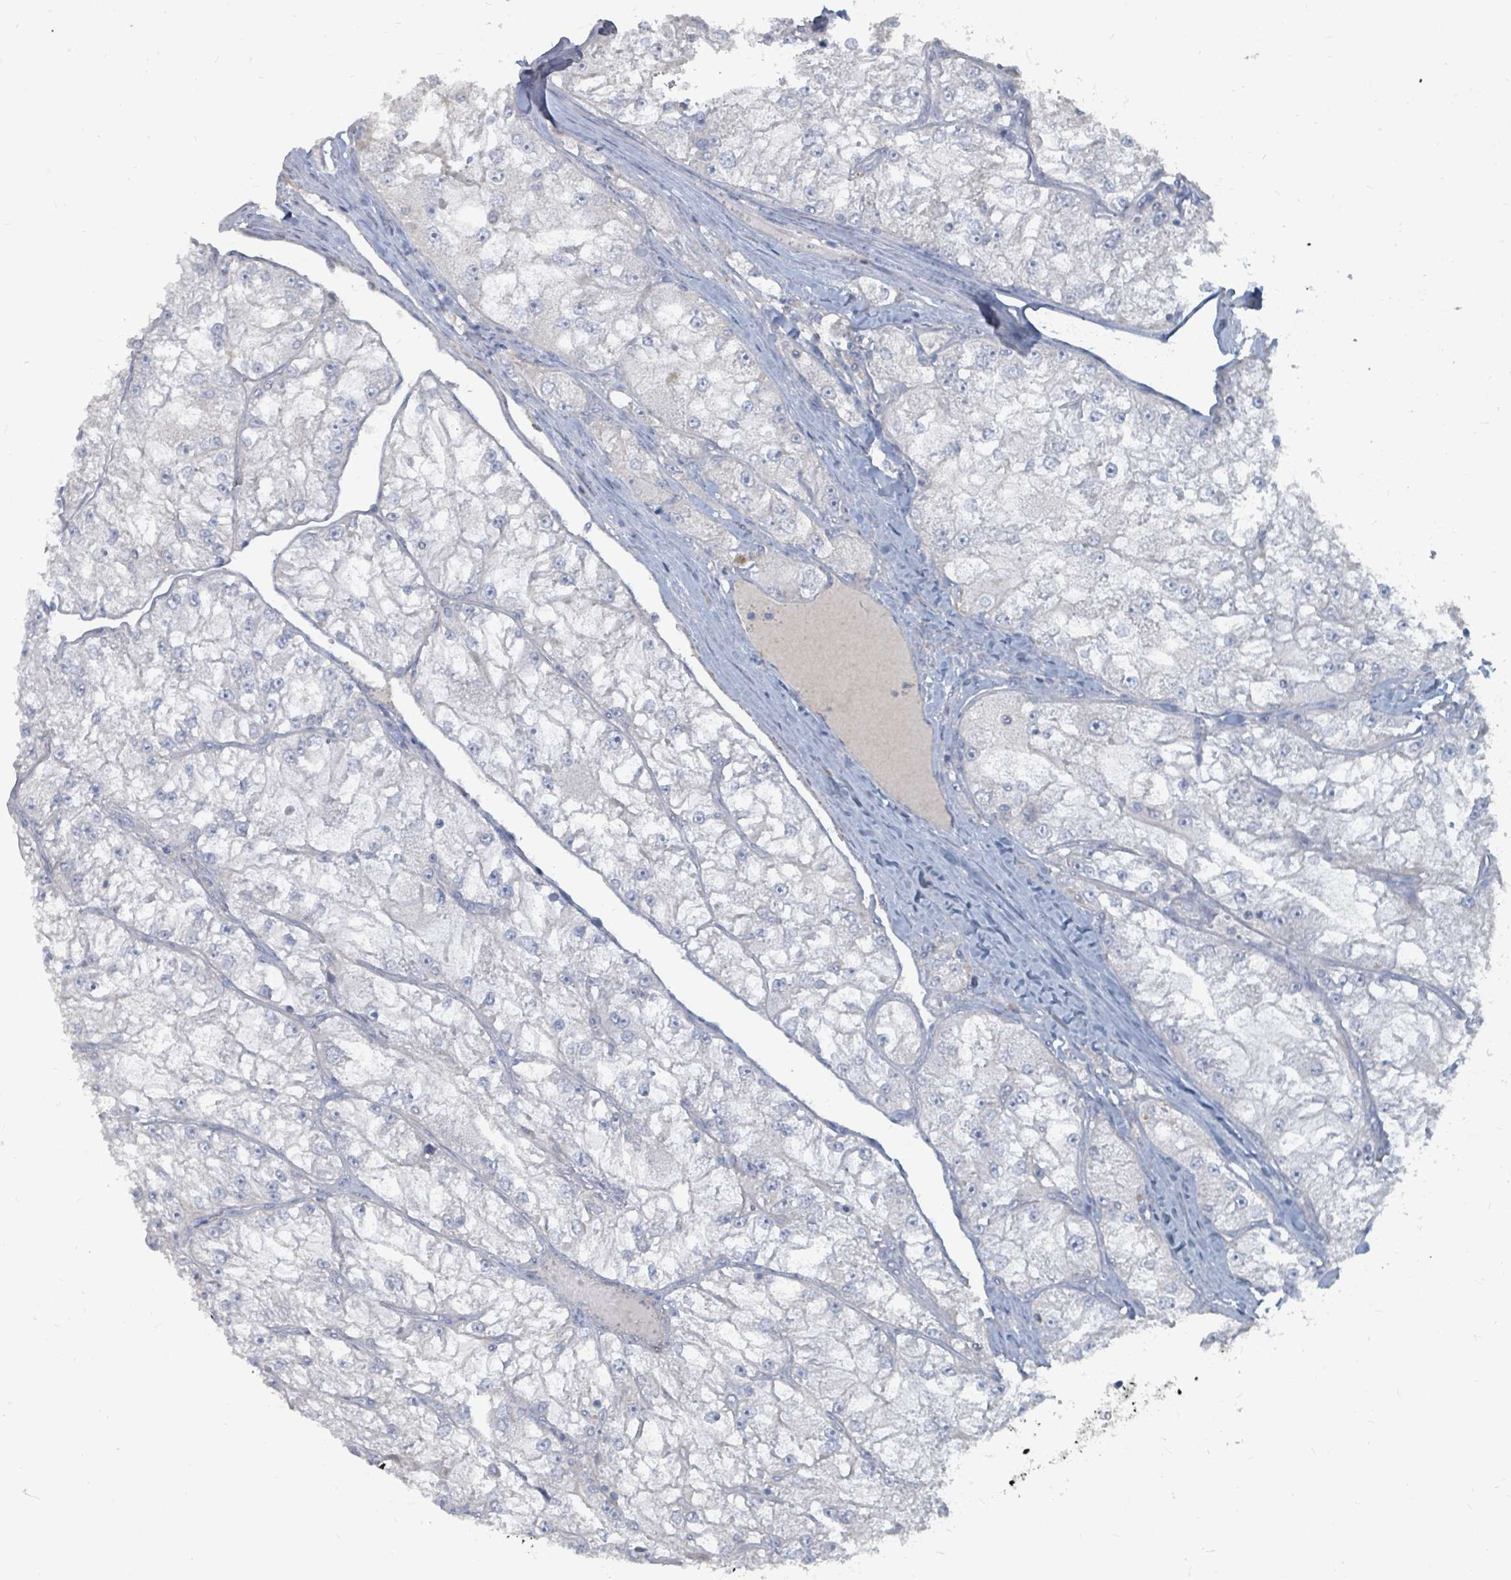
{"staining": {"intensity": "negative", "quantity": "none", "location": "none"}, "tissue": "renal cancer", "cell_type": "Tumor cells", "image_type": "cancer", "snomed": [{"axis": "morphology", "description": "Adenocarcinoma, NOS"}, {"axis": "topography", "description": "Kidney"}], "caption": "This micrograph is of renal cancer stained with immunohistochemistry to label a protein in brown with the nuclei are counter-stained blue. There is no positivity in tumor cells. Brightfield microscopy of IHC stained with DAB (brown) and hematoxylin (blue), captured at high magnification.", "gene": "ARGFX", "patient": {"sex": "female", "age": 72}}